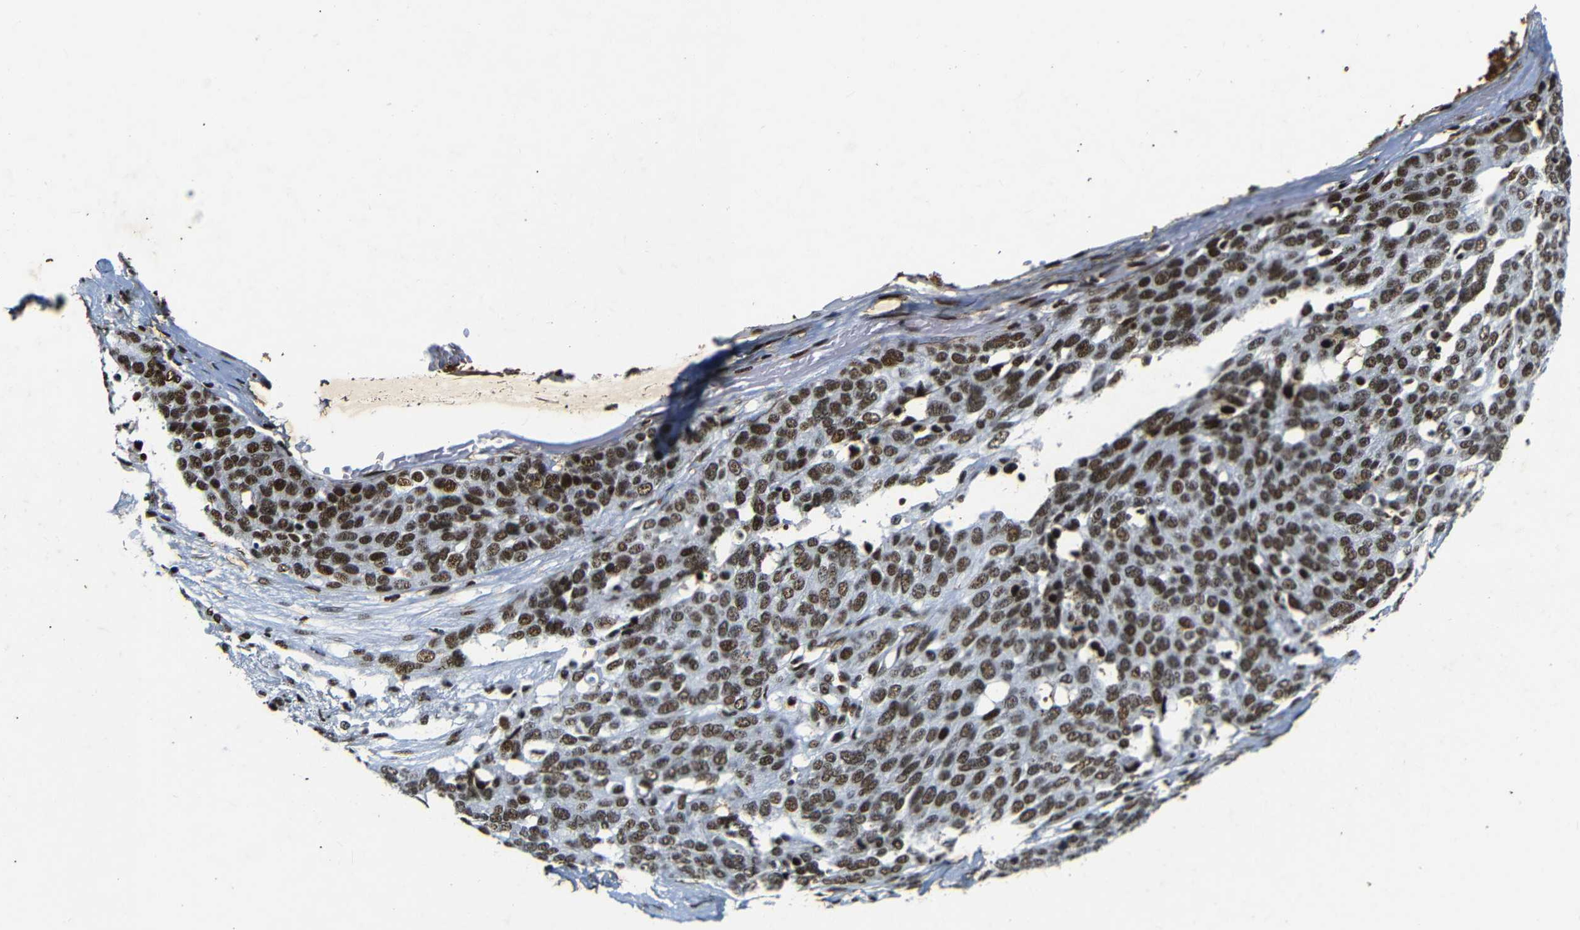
{"staining": {"intensity": "strong", "quantity": ">75%", "location": "nuclear"}, "tissue": "ovarian cancer", "cell_type": "Tumor cells", "image_type": "cancer", "snomed": [{"axis": "morphology", "description": "Cystadenocarcinoma, serous, NOS"}, {"axis": "topography", "description": "Ovary"}], "caption": "Protein staining by IHC displays strong nuclear staining in approximately >75% of tumor cells in serous cystadenocarcinoma (ovarian).", "gene": "SRSF1", "patient": {"sex": "female", "age": 44}}